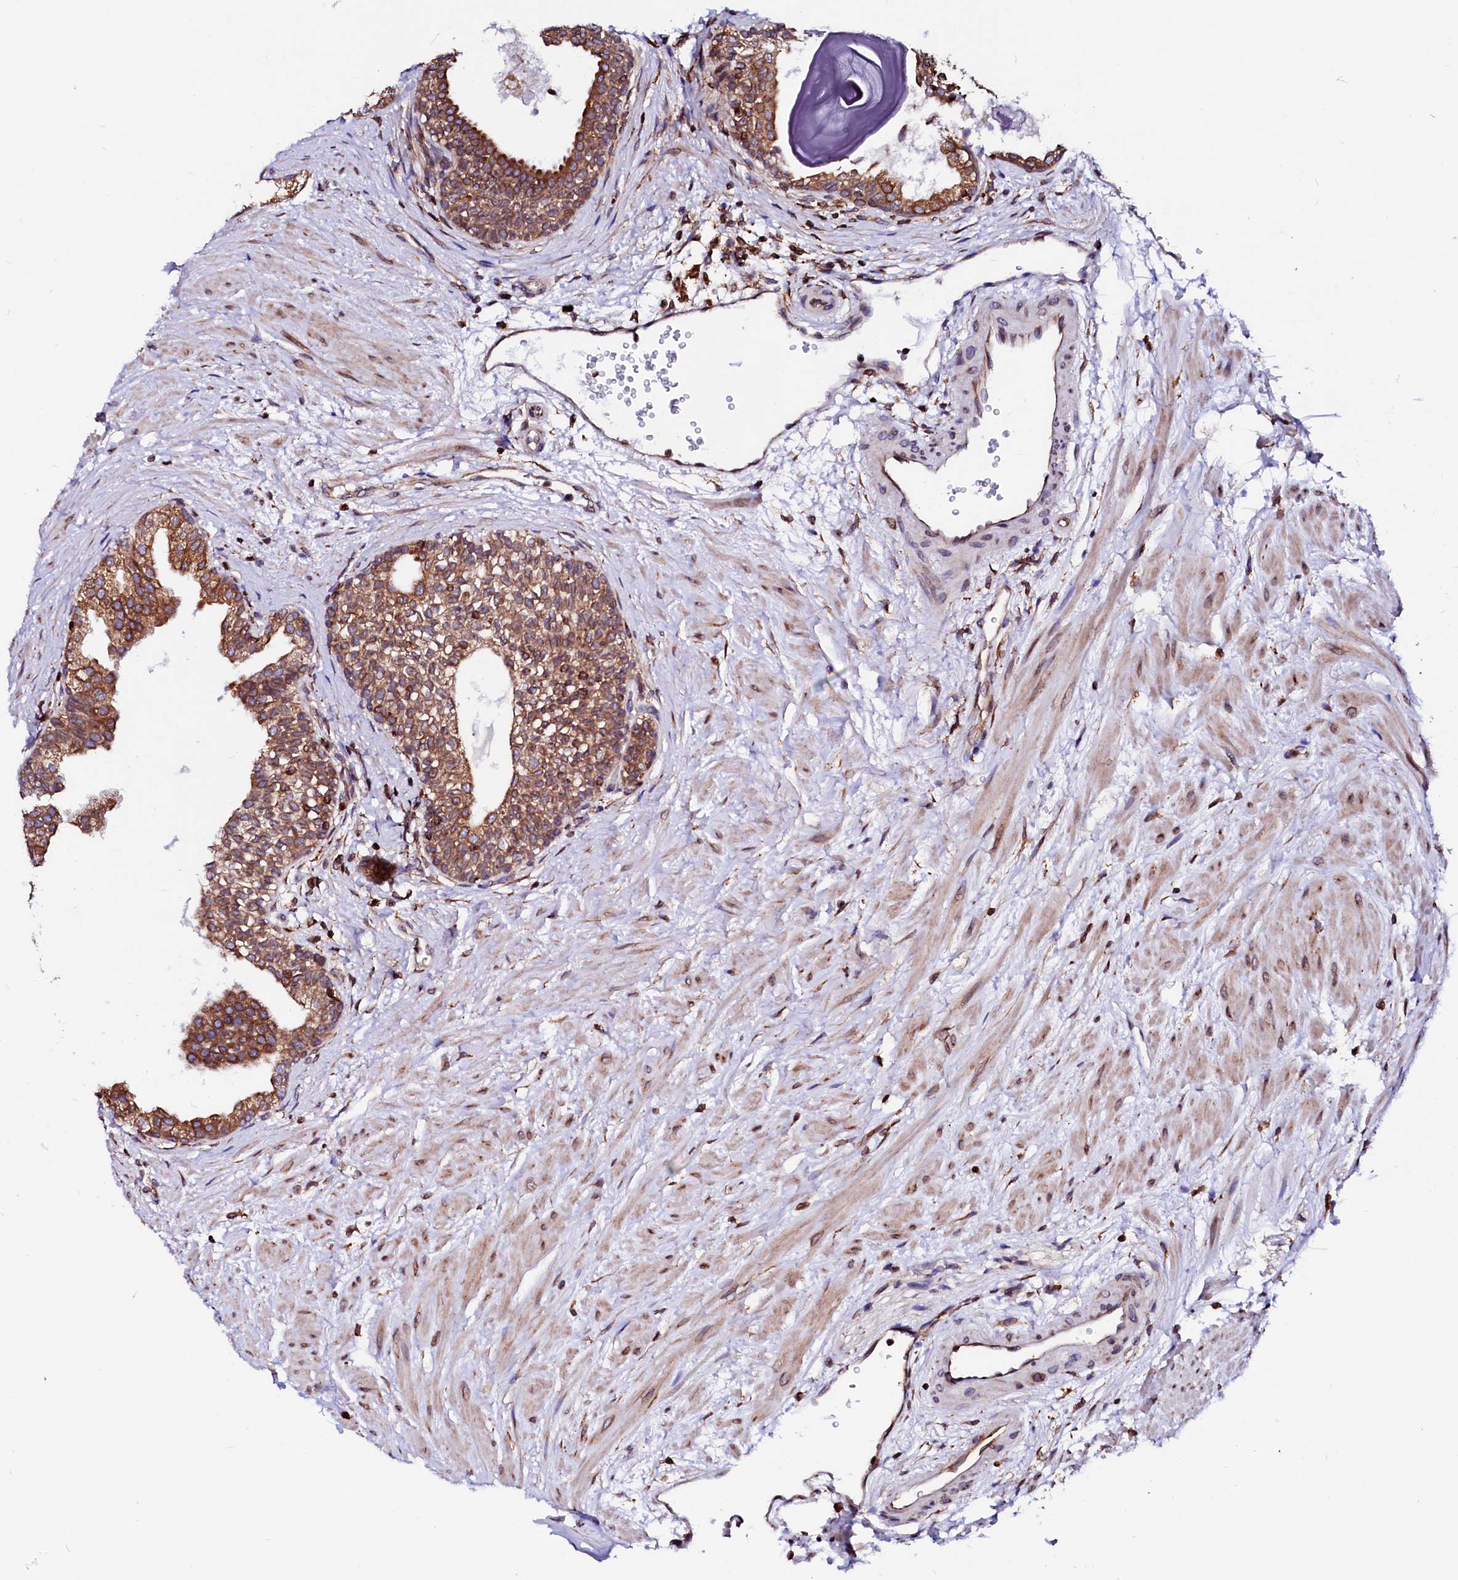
{"staining": {"intensity": "moderate", "quantity": ">75%", "location": "cytoplasmic/membranous"}, "tissue": "prostate", "cell_type": "Glandular cells", "image_type": "normal", "snomed": [{"axis": "morphology", "description": "Normal tissue, NOS"}, {"axis": "topography", "description": "Prostate"}], "caption": "High-power microscopy captured an IHC image of normal prostate, revealing moderate cytoplasmic/membranous positivity in approximately >75% of glandular cells.", "gene": "DERL1", "patient": {"sex": "male", "age": 48}}